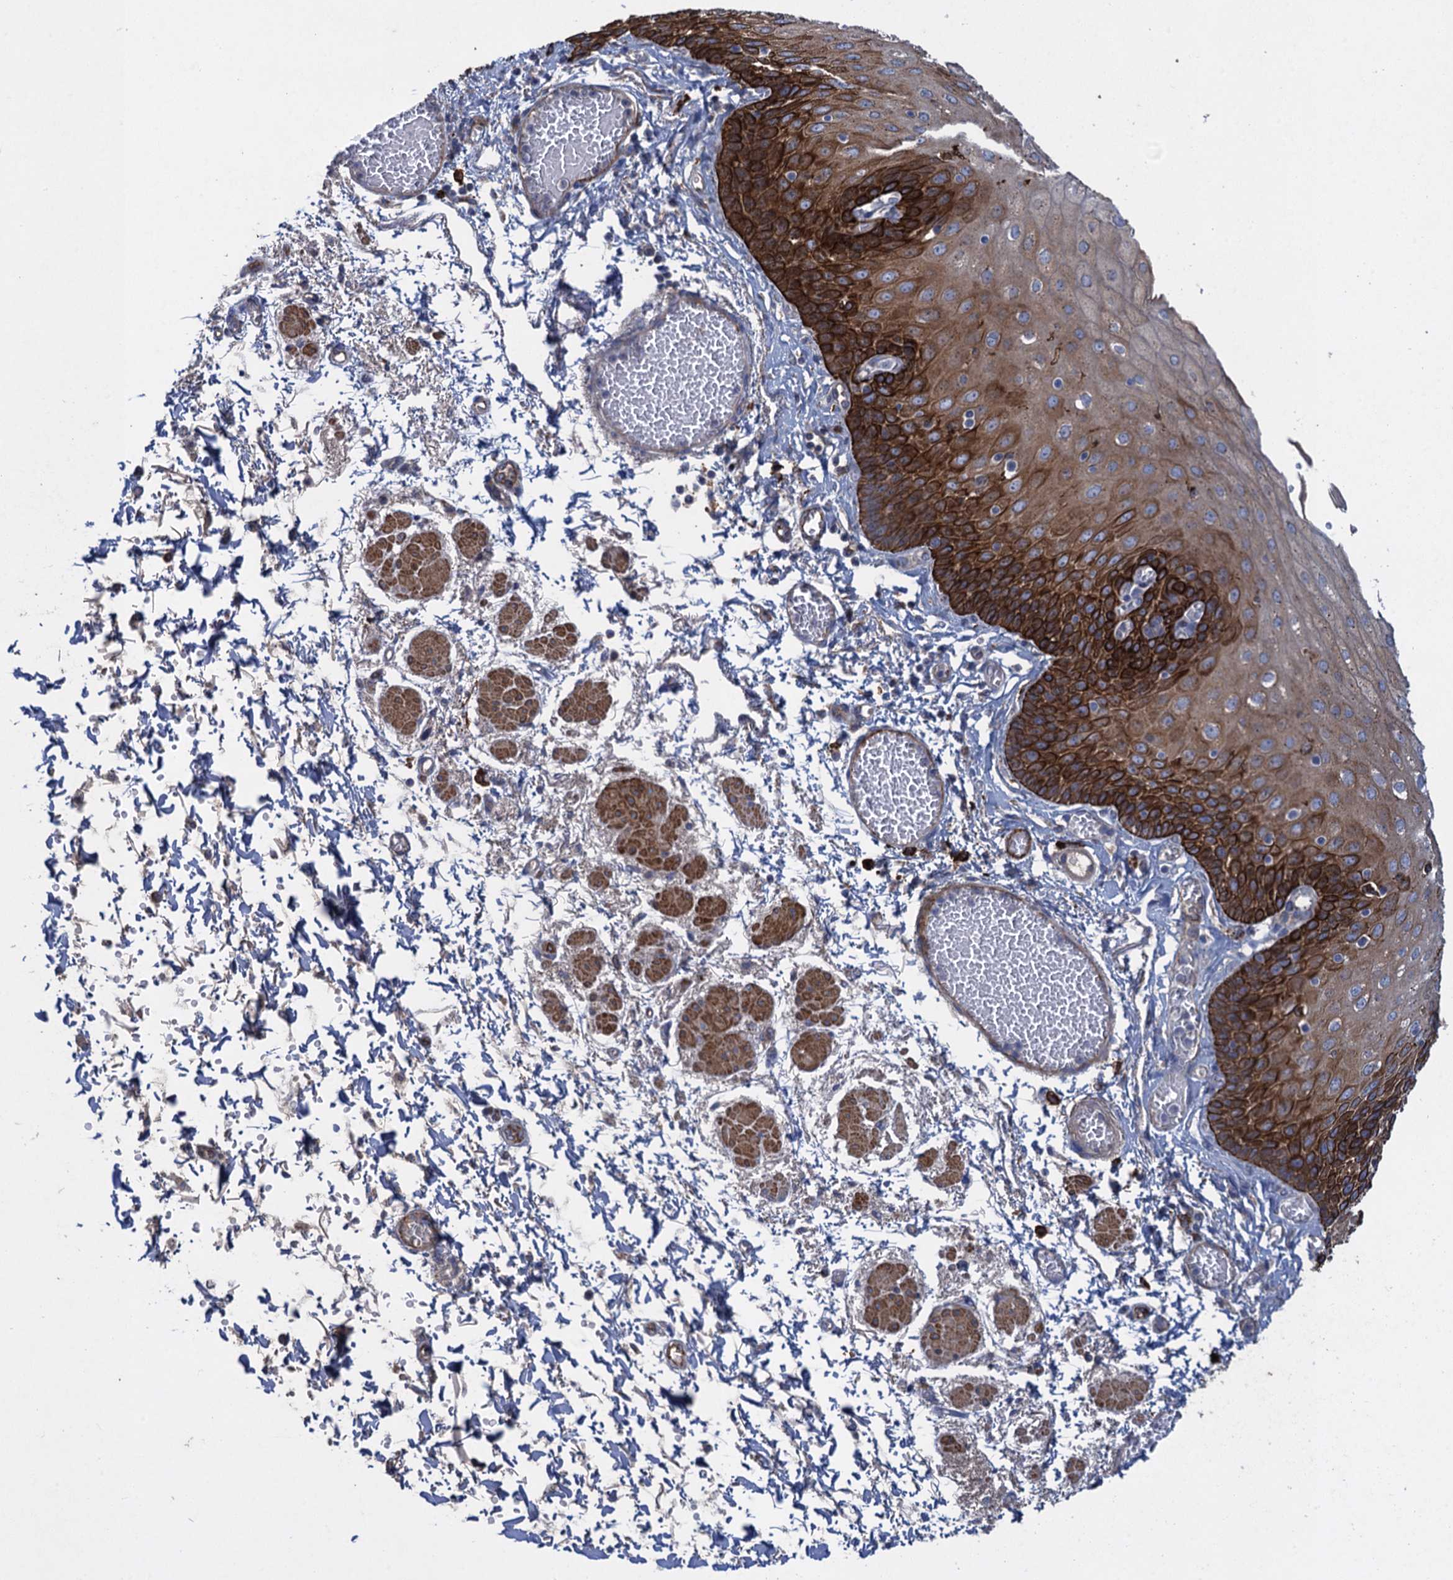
{"staining": {"intensity": "strong", "quantity": "25%-75%", "location": "cytoplasmic/membranous"}, "tissue": "esophagus", "cell_type": "Squamous epithelial cells", "image_type": "normal", "snomed": [{"axis": "morphology", "description": "Normal tissue, NOS"}, {"axis": "topography", "description": "Esophagus"}], "caption": "Benign esophagus was stained to show a protein in brown. There is high levels of strong cytoplasmic/membranous positivity in approximately 25%-75% of squamous epithelial cells. (brown staining indicates protein expression, while blue staining denotes nuclei).", "gene": "TXNDC11", "patient": {"sex": "male", "age": 81}}